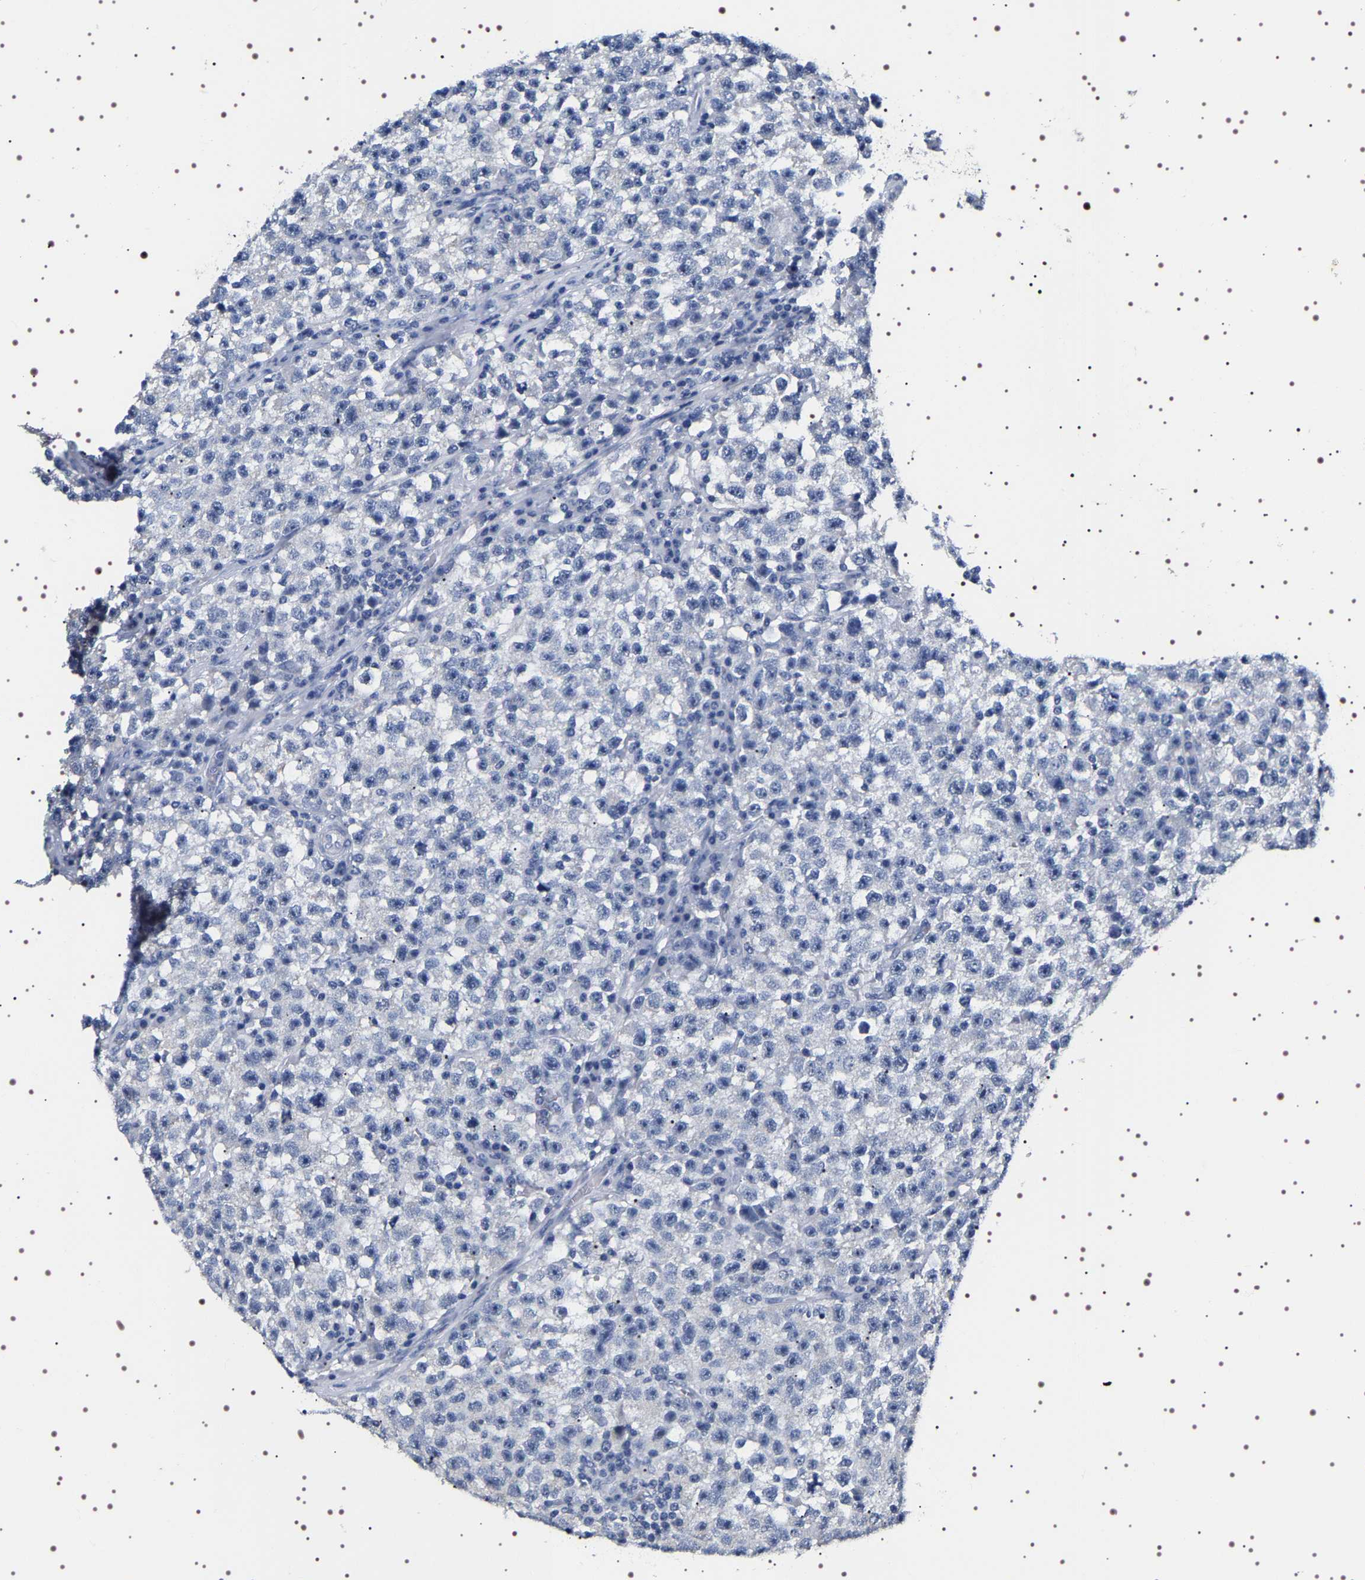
{"staining": {"intensity": "negative", "quantity": "none", "location": "none"}, "tissue": "testis cancer", "cell_type": "Tumor cells", "image_type": "cancer", "snomed": [{"axis": "morphology", "description": "Seminoma, NOS"}, {"axis": "topography", "description": "Testis"}], "caption": "IHC histopathology image of human testis cancer stained for a protein (brown), which shows no staining in tumor cells.", "gene": "UBQLN3", "patient": {"sex": "male", "age": 22}}